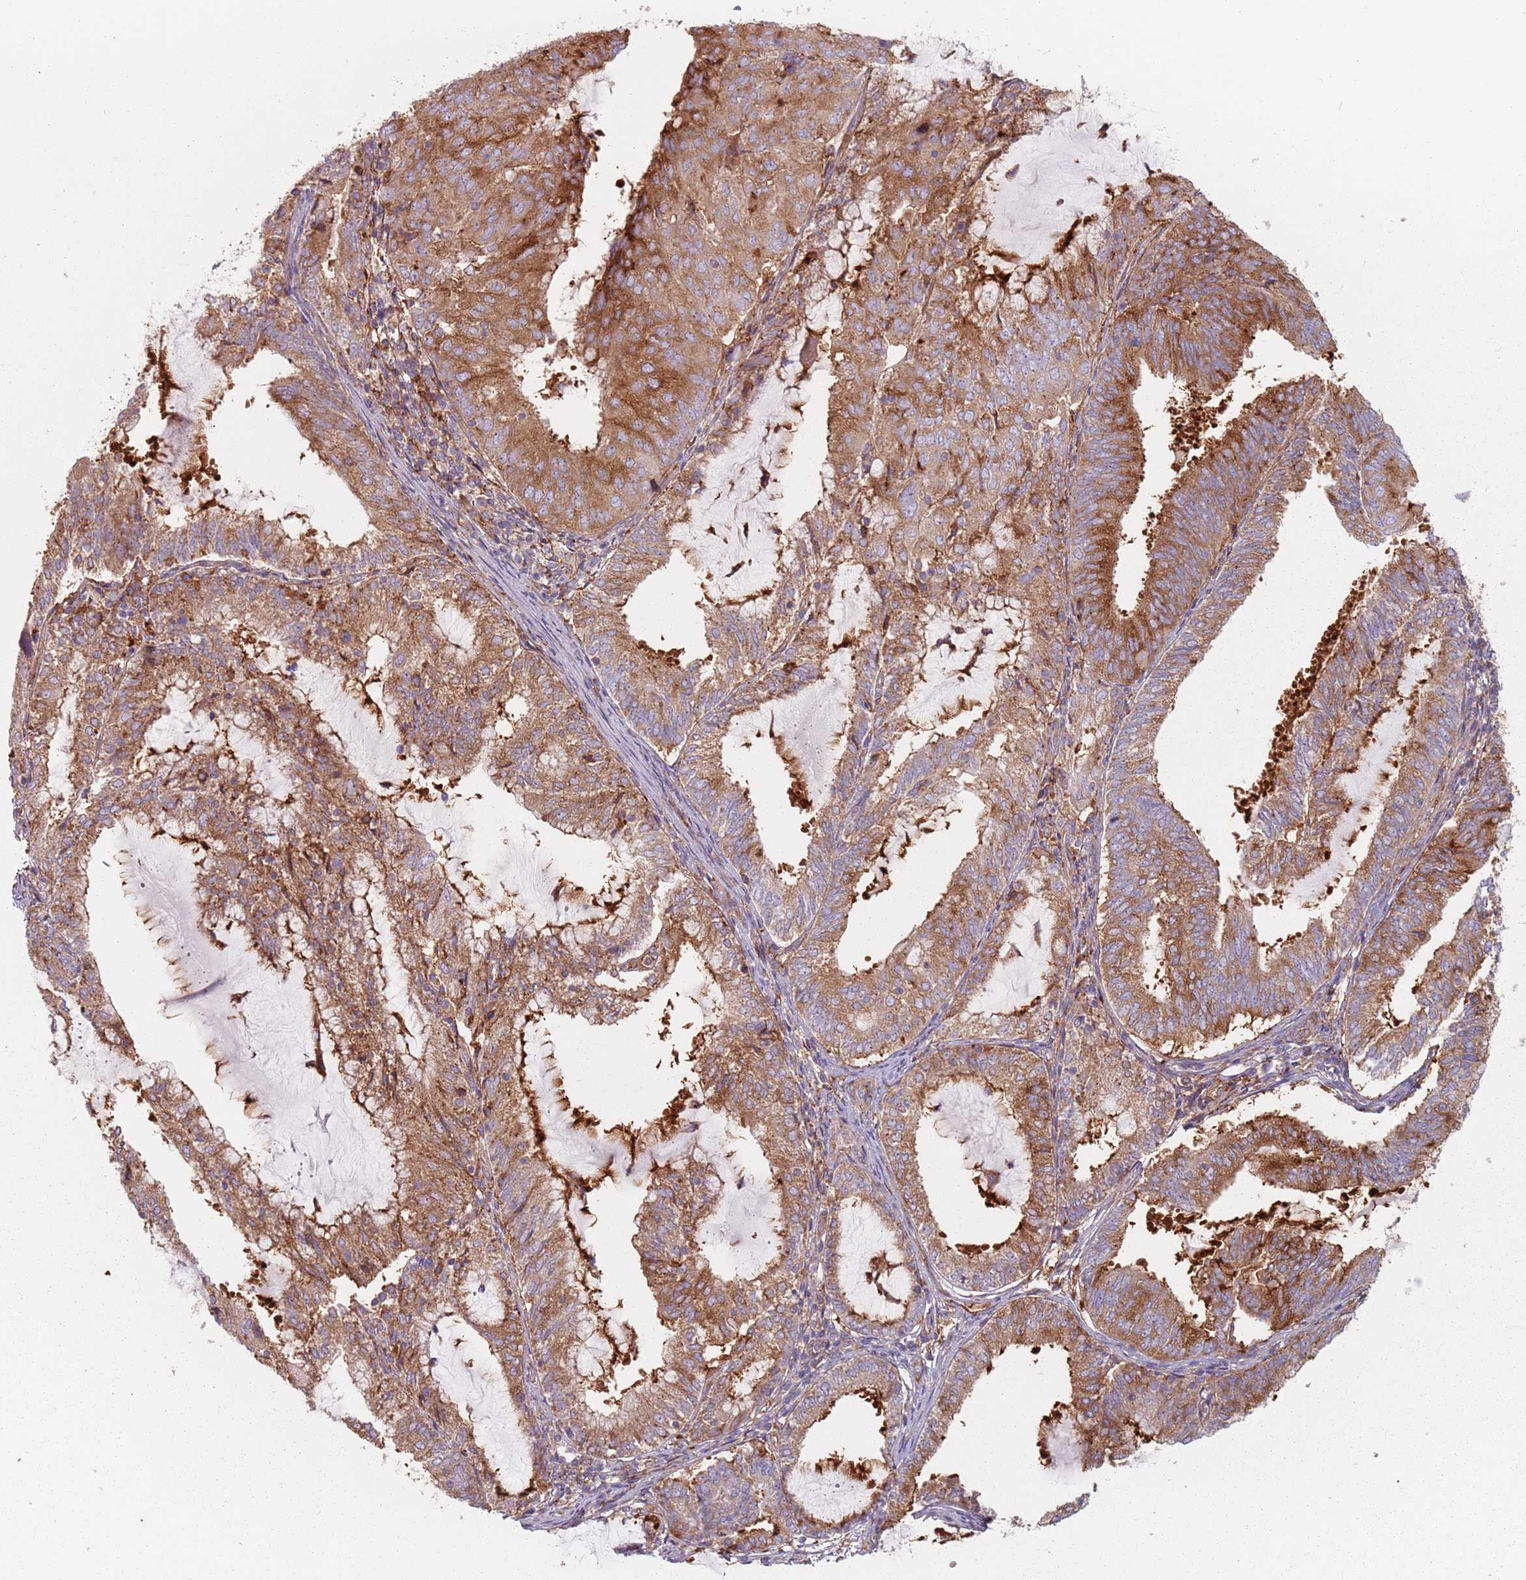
{"staining": {"intensity": "moderate", "quantity": ">75%", "location": "cytoplasmic/membranous"}, "tissue": "endometrial cancer", "cell_type": "Tumor cells", "image_type": "cancer", "snomed": [{"axis": "morphology", "description": "Adenocarcinoma, NOS"}, {"axis": "topography", "description": "Endometrium"}], "caption": "A photomicrograph showing moderate cytoplasmic/membranous staining in about >75% of tumor cells in endometrial cancer (adenocarcinoma), as visualized by brown immunohistochemical staining.", "gene": "TPD52L2", "patient": {"sex": "female", "age": 81}}